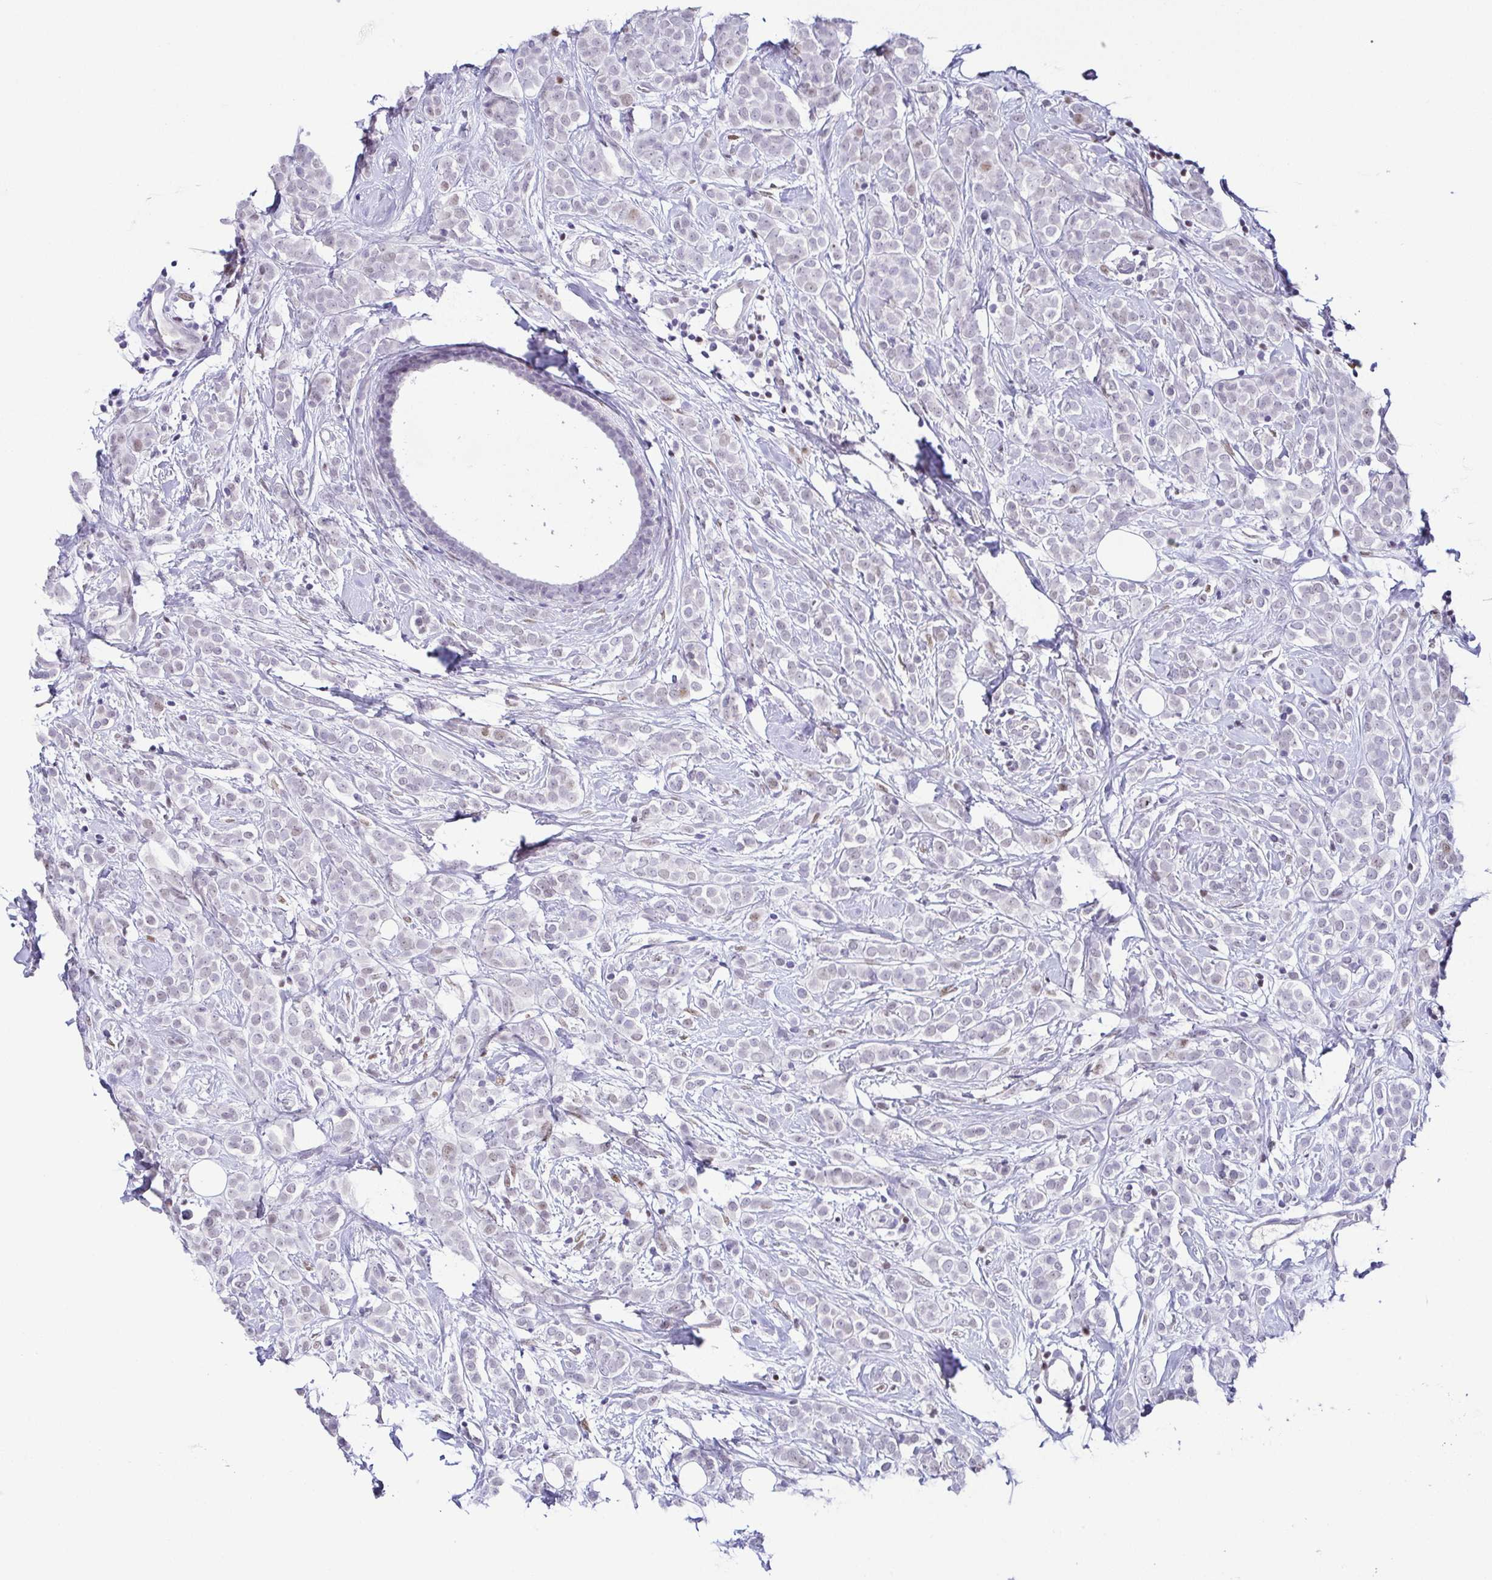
{"staining": {"intensity": "negative", "quantity": "none", "location": "none"}, "tissue": "breast cancer", "cell_type": "Tumor cells", "image_type": "cancer", "snomed": [{"axis": "morphology", "description": "Lobular carcinoma"}, {"axis": "topography", "description": "Breast"}], "caption": "Histopathology image shows no protein staining in tumor cells of lobular carcinoma (breast) tissue.", "gene": "TCF3", "patient": {"sex": "female", "age": 49}}